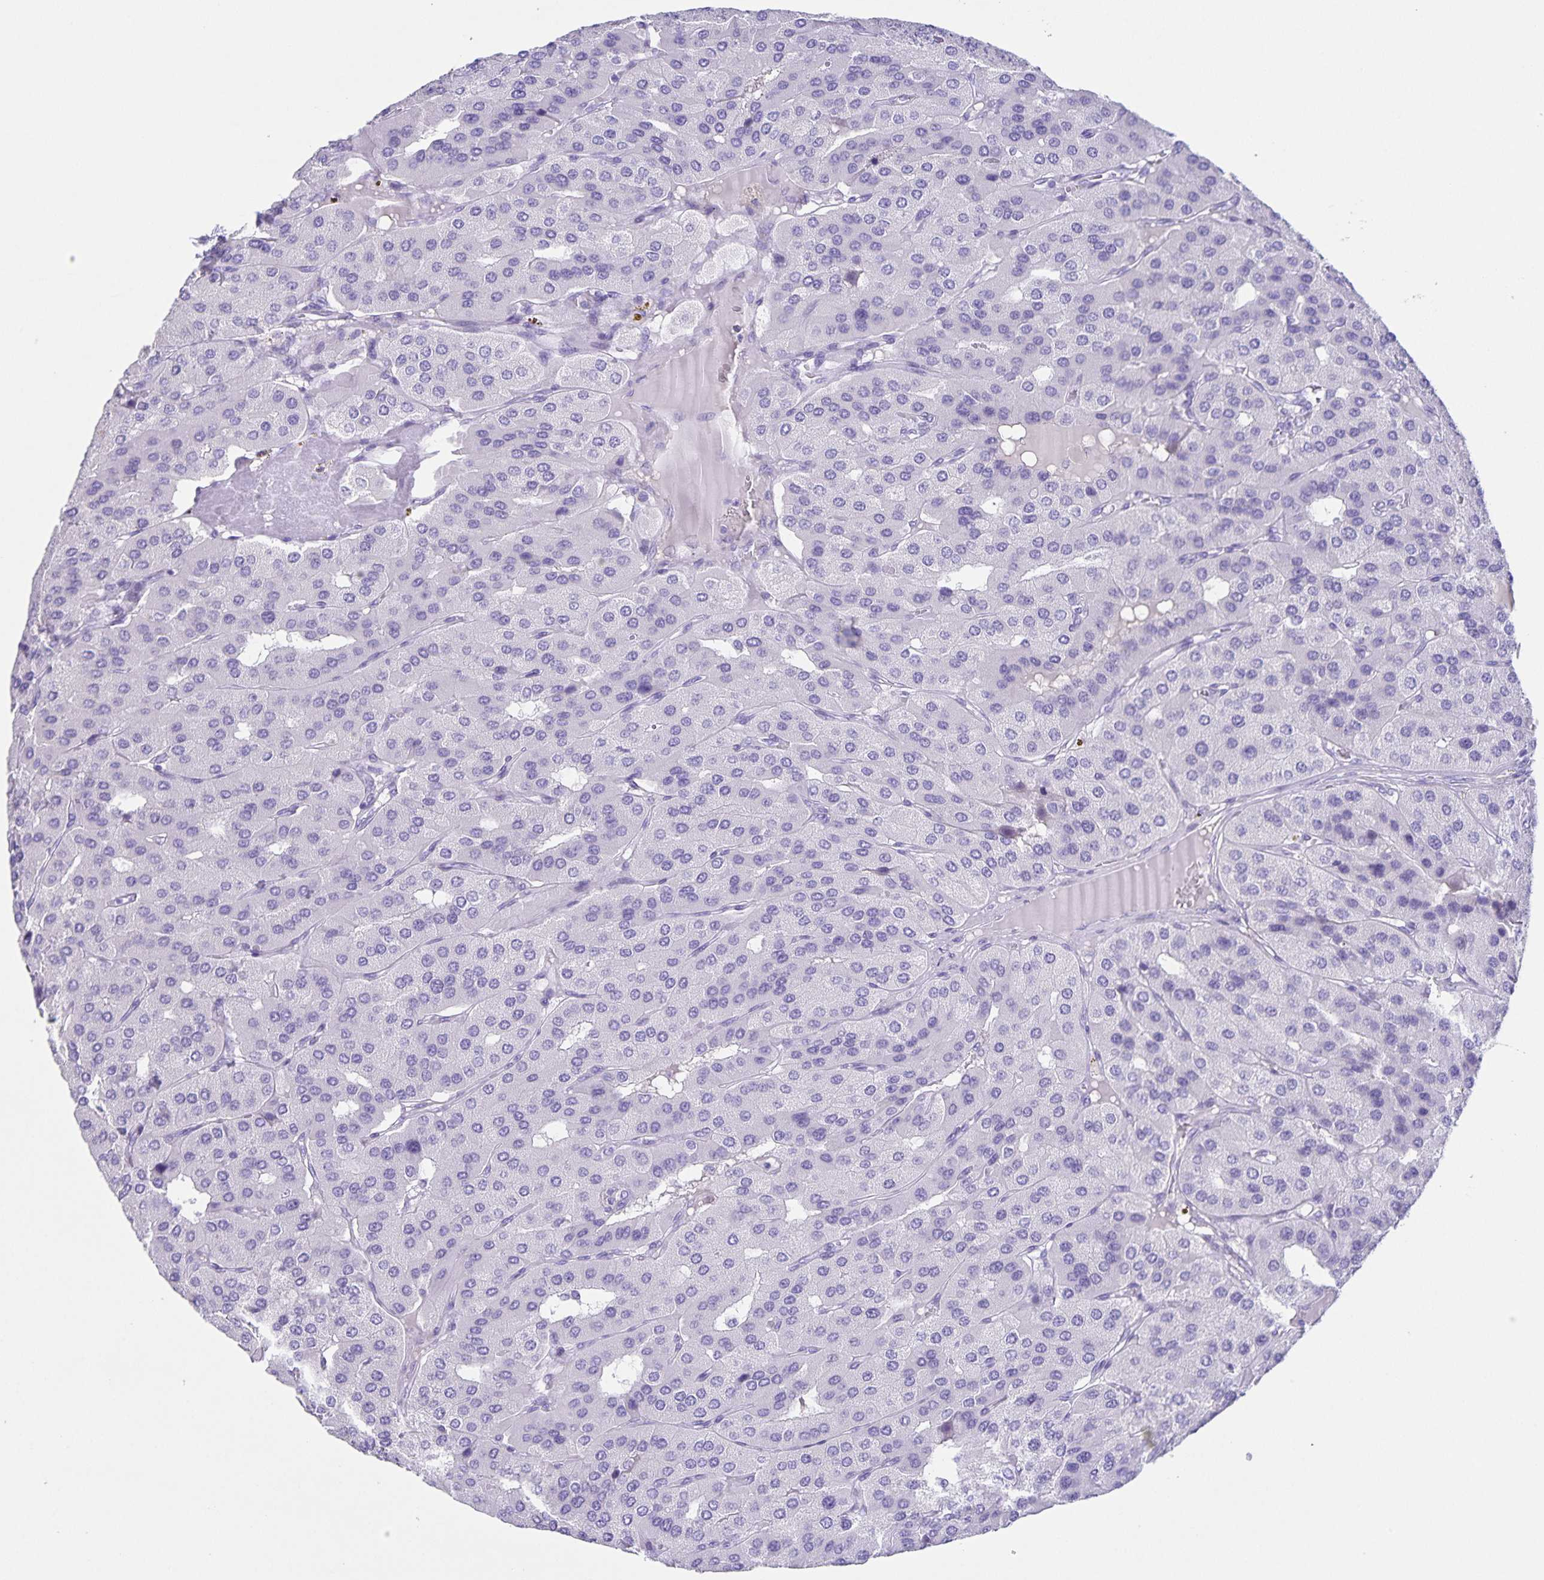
{"staining": {"intensity": "negative", "quantity": "none", "location": "none"}, "tissue": "parathyroid gland", "cell_type": "Glandular cells", "image_type": "normal", "snomed": [{"axis": "morphology", "description": "Normal tissue, NOS"}, {"axis": "morphology", "description": "Adenoma, NOS"}, {"axis": "topography", "description": "Parathyroid gland"}], "caption": "Immunohistochemistry of normal parathyroid gland reveals no expression in glandular cells.", "gene": "UBQLN3", "patient": {"sex": "female", "age": 86}}